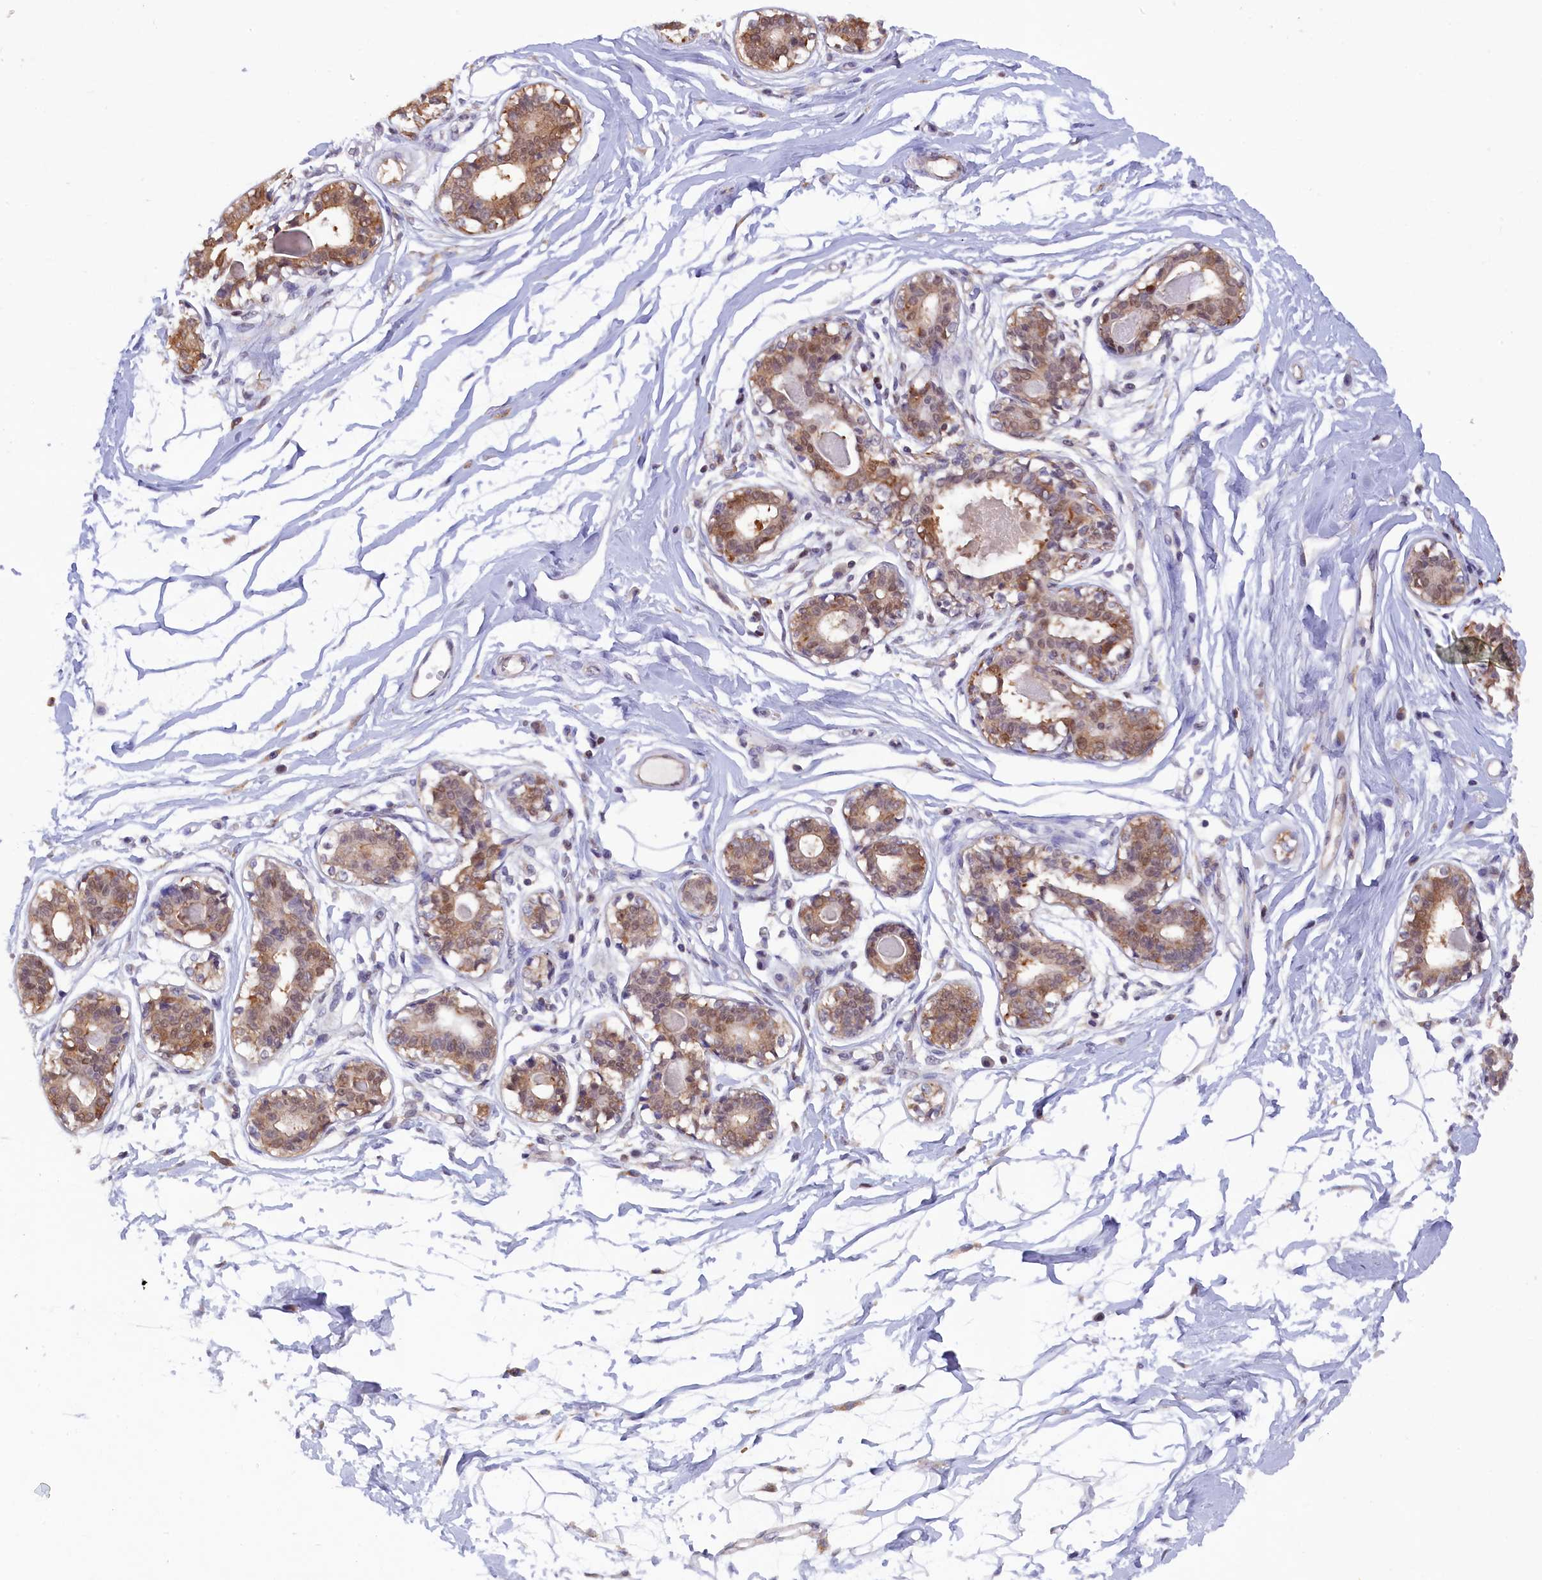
{"staining": {"intensity": "weak", "quantity": "<25%", "location": "cytoplasmic/membranous"}, "tissue": "breast", "cell_type": "Adipocytes", "image_type": "normal", "snomed": [{"axis": "morphology", "description": "Normal tissue, NOS"}, {"axis": "topography", "description": "Breast"}], "caption": "Immunohistochemistry of benign breast reveals no expression in adipocytes.", "gene": "JPT2", "patient": {"sex": "female", "age": 45}}